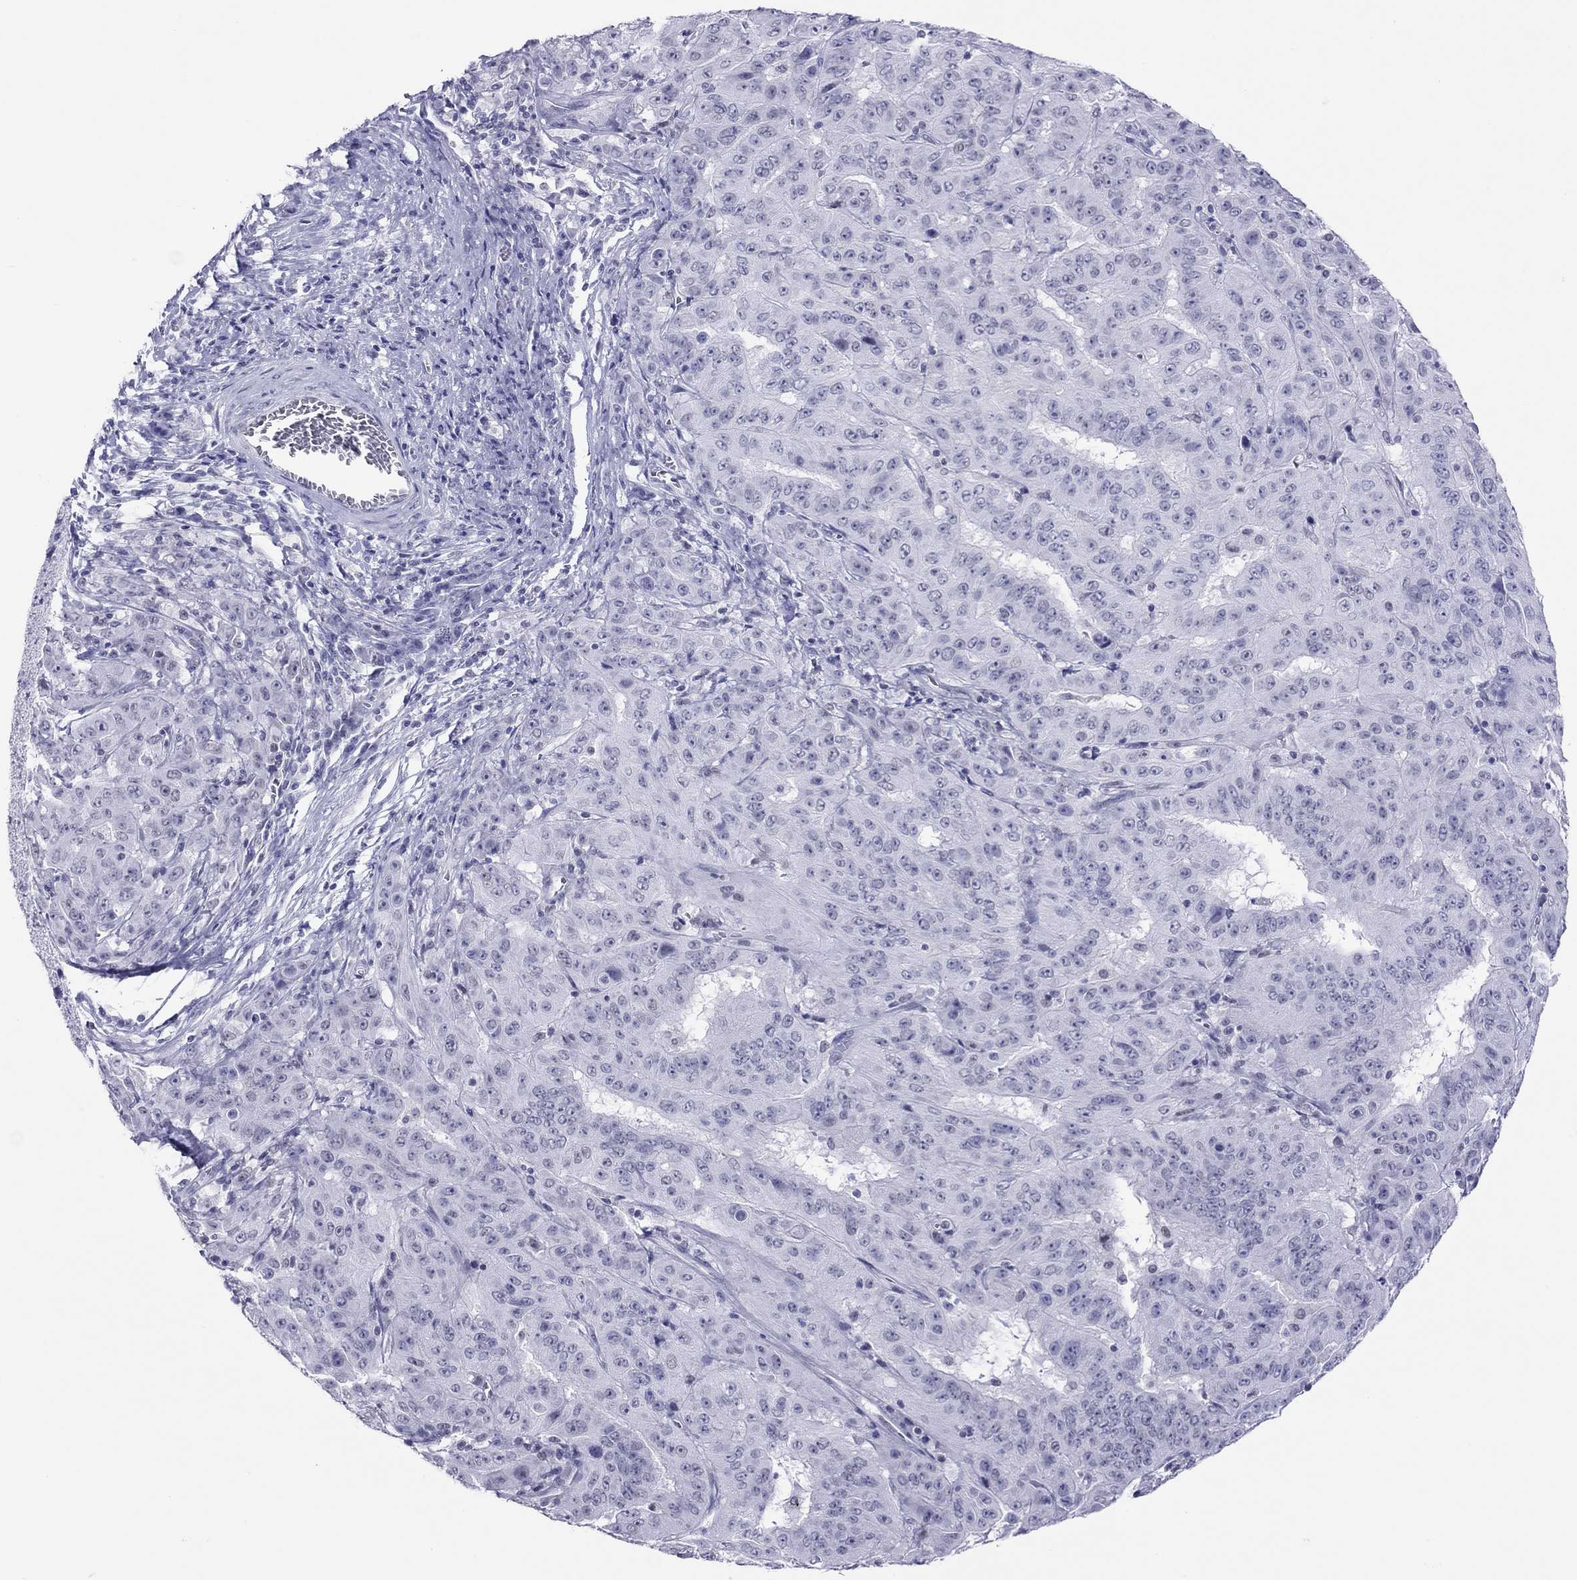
{"staining": {"intensity": "negative", "quantity": "none", "location": "none"}, "tissue": "pancreatic cancer", "cell_type": "Tumor cells", "image_type": "cancer", "snomed": [{"axis": "morphology", "description": "Adenocarcinoma, NOS"}, {"axis": "topography", "description": "Pancreas"}], "caption": "Tumor cells are negative for protein expression in human pancreatic cancer (adenocarcinoma). Brightfield microscopy of immunohistochemistry (IHC) stained with DAB (3,3'-diaminobenzidine) (brown) and hematoxylin (blue), captured at high magnification.", "gene": "JHY", "patient": {"sex": "male", "age": 63}}